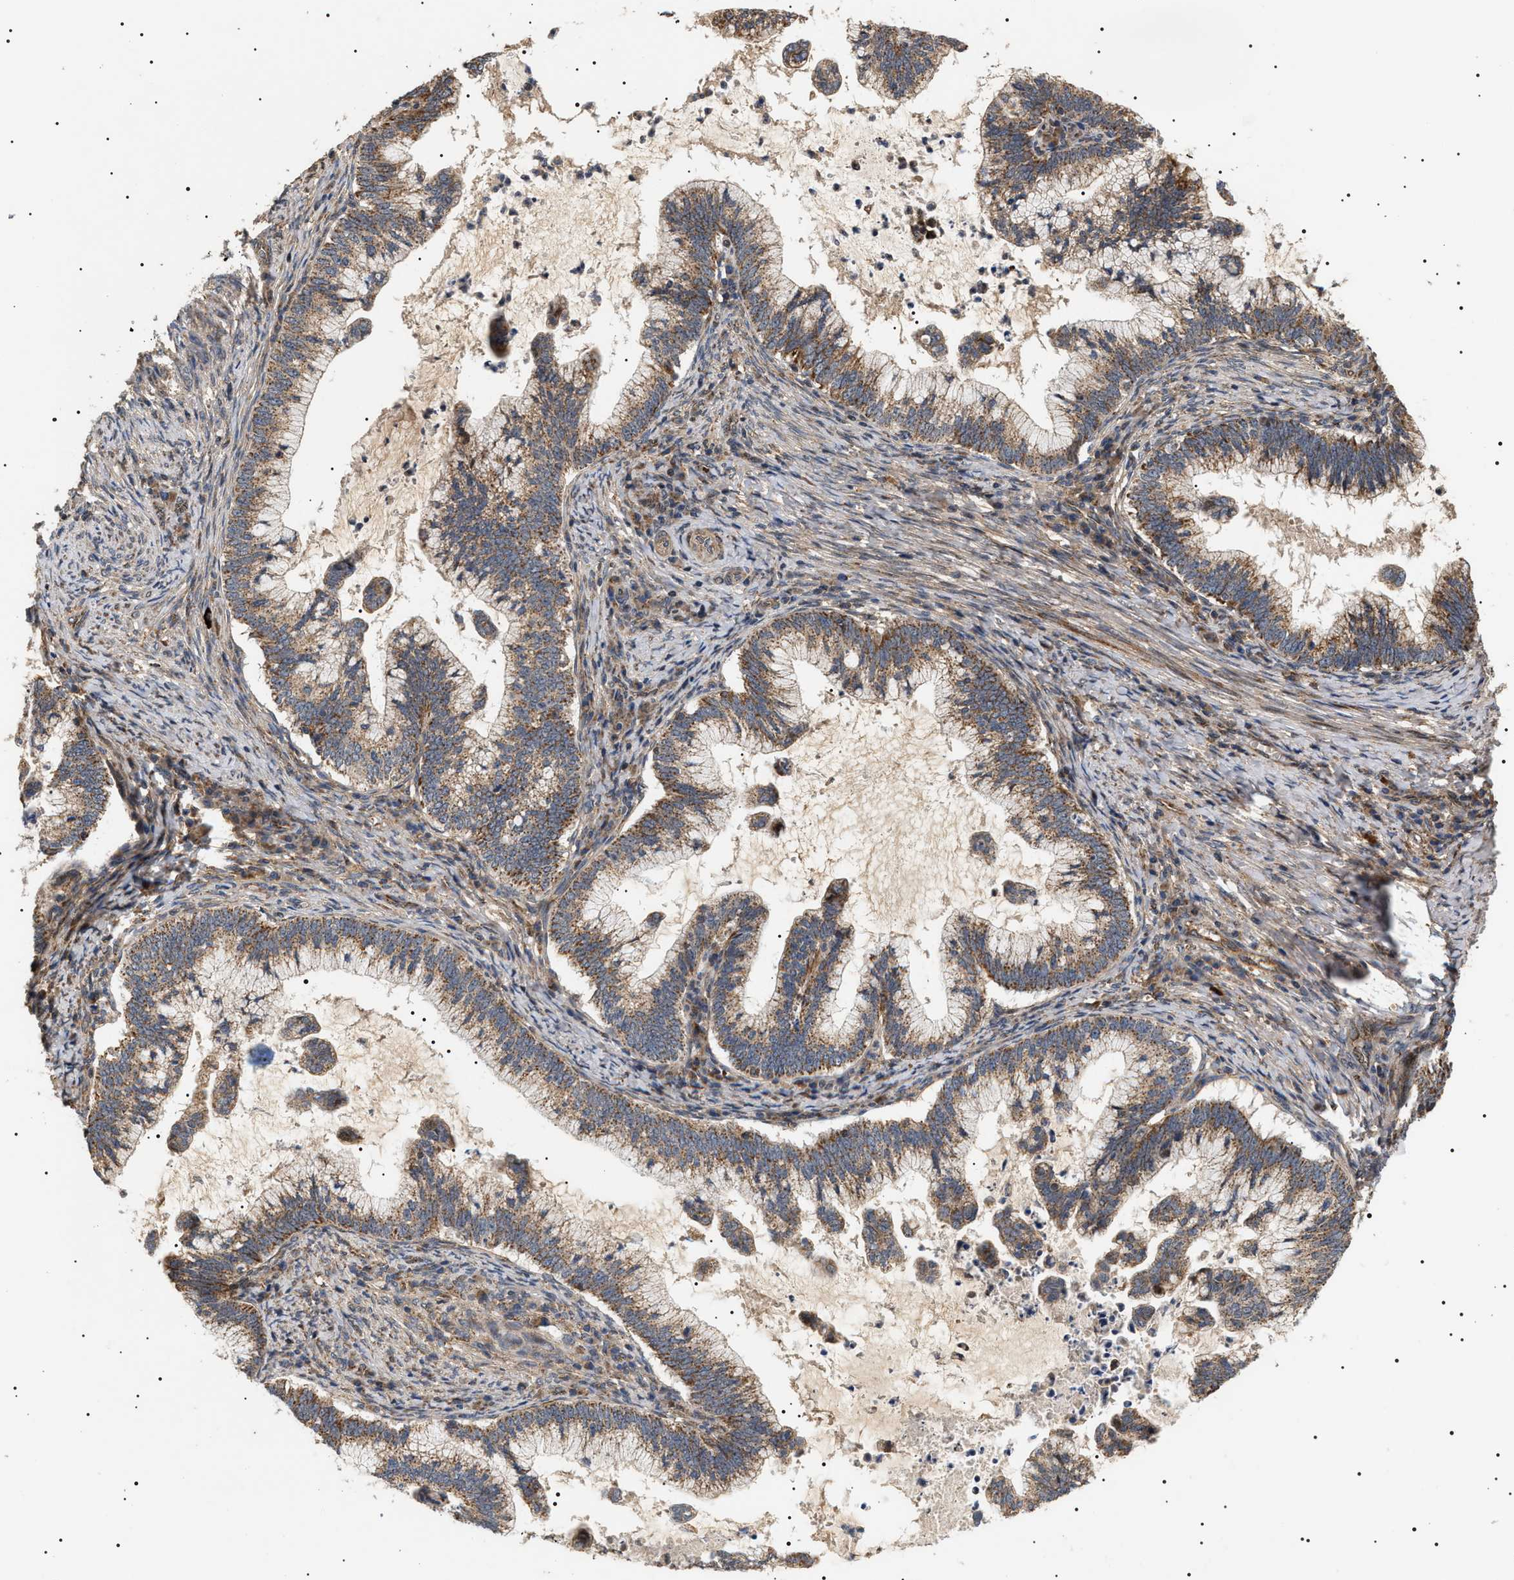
{"staining": {"intensity": "moderate", "quantity": ">75%", "location": "cytoplasmic/membranous"}, "tissue": "cervical cancer", "cell_type": "Tumor cells", "image_type": "cancer", "snomed": [{"axis": "morphology", "description": "Adenocarcinoma, NOS"}, {"axis": "topography", "description": "Cervix"}], "caption": "The micrograph displays staining of cervical cancer, revealing moderate cytoplasmic/membranous protein staining (brown color) within tumor cells.", "gene": "ZBTB26", "patient": {"sex": "female", "age": 36}}